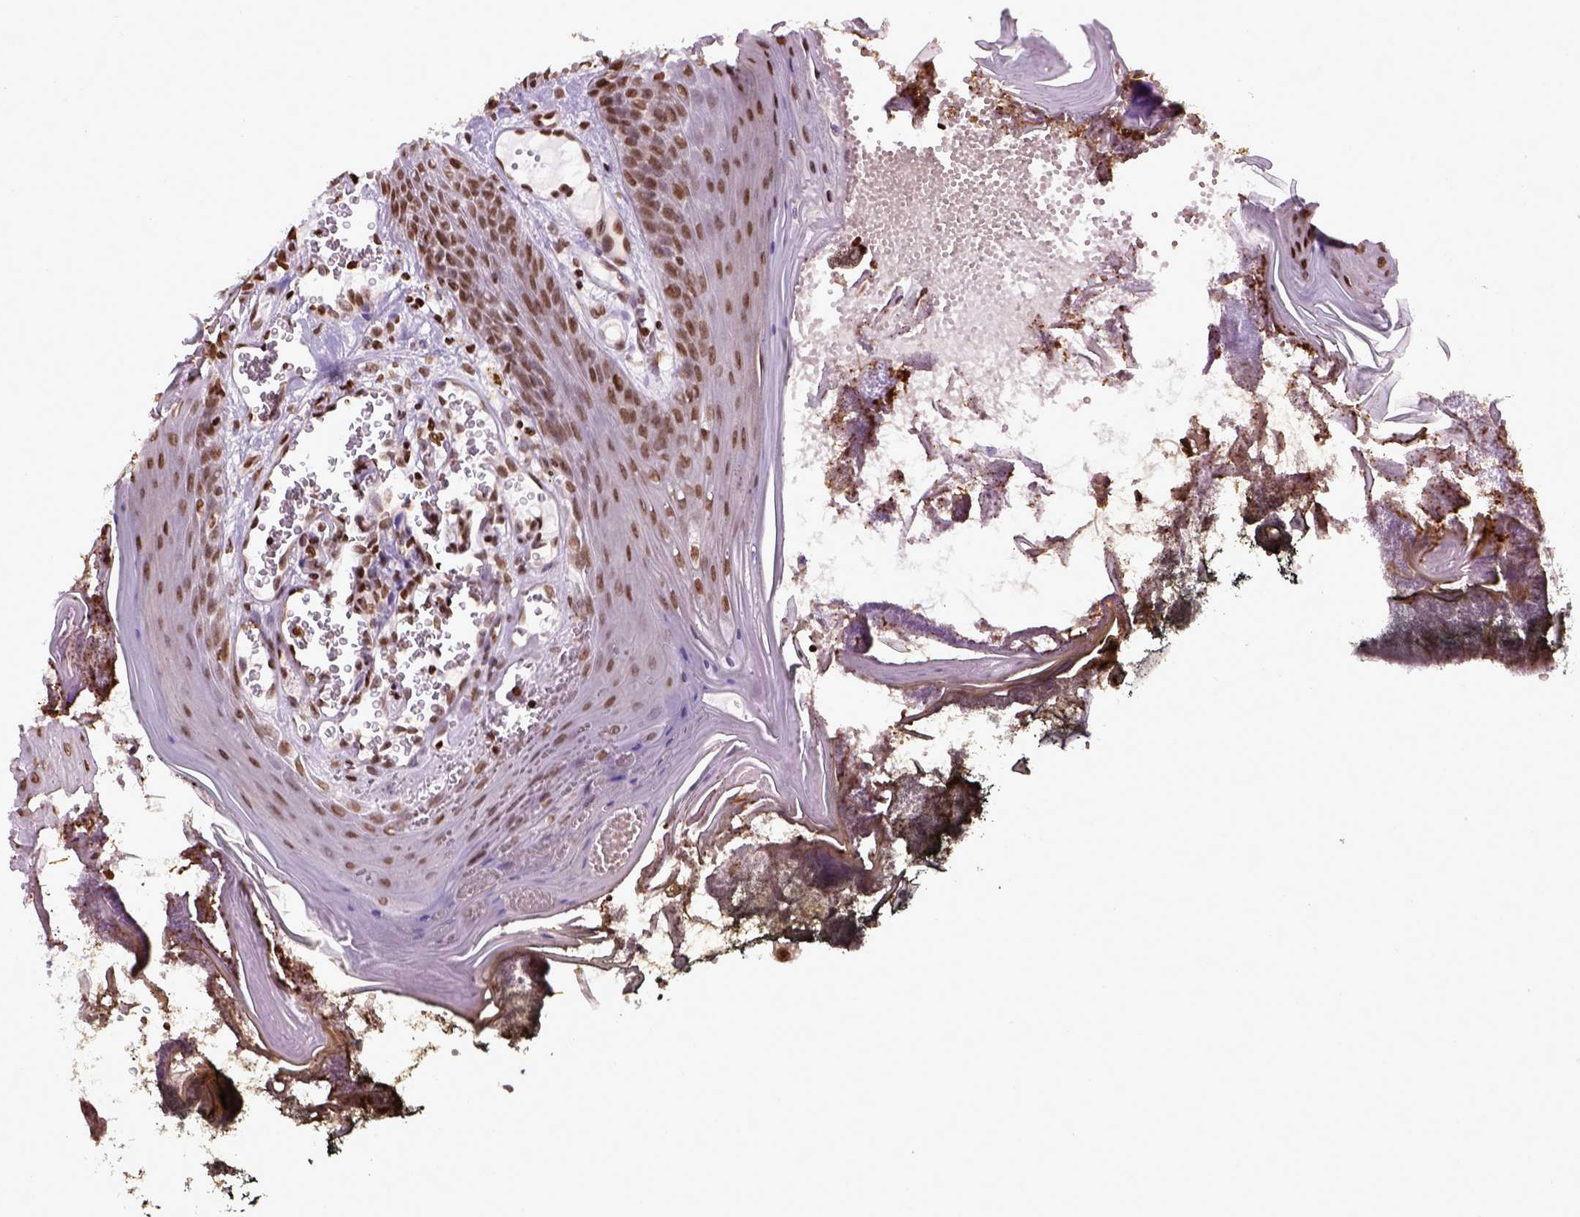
{"staining": {"intensity": "moderate", "quantity": ">75%", "location": "nuclear"}, "tissue": "oral mucosa", "cell_type": "Squamous epithelial cells", "image_type": "normal", "snomed": [{"axis": "morphology", "description": "Normal tissue, NOS"}, {"axis": "topography", "description": "Oral tissue"}], "caption": "Oral mucosa stained with DAB immunohistochemistry (IHC) displays medium levels of moderate nuclear positivity in about >75% of squamous epithelial cells.", "gene": "ZNF75D", "patient": {"sex": "male", "age": 9}}